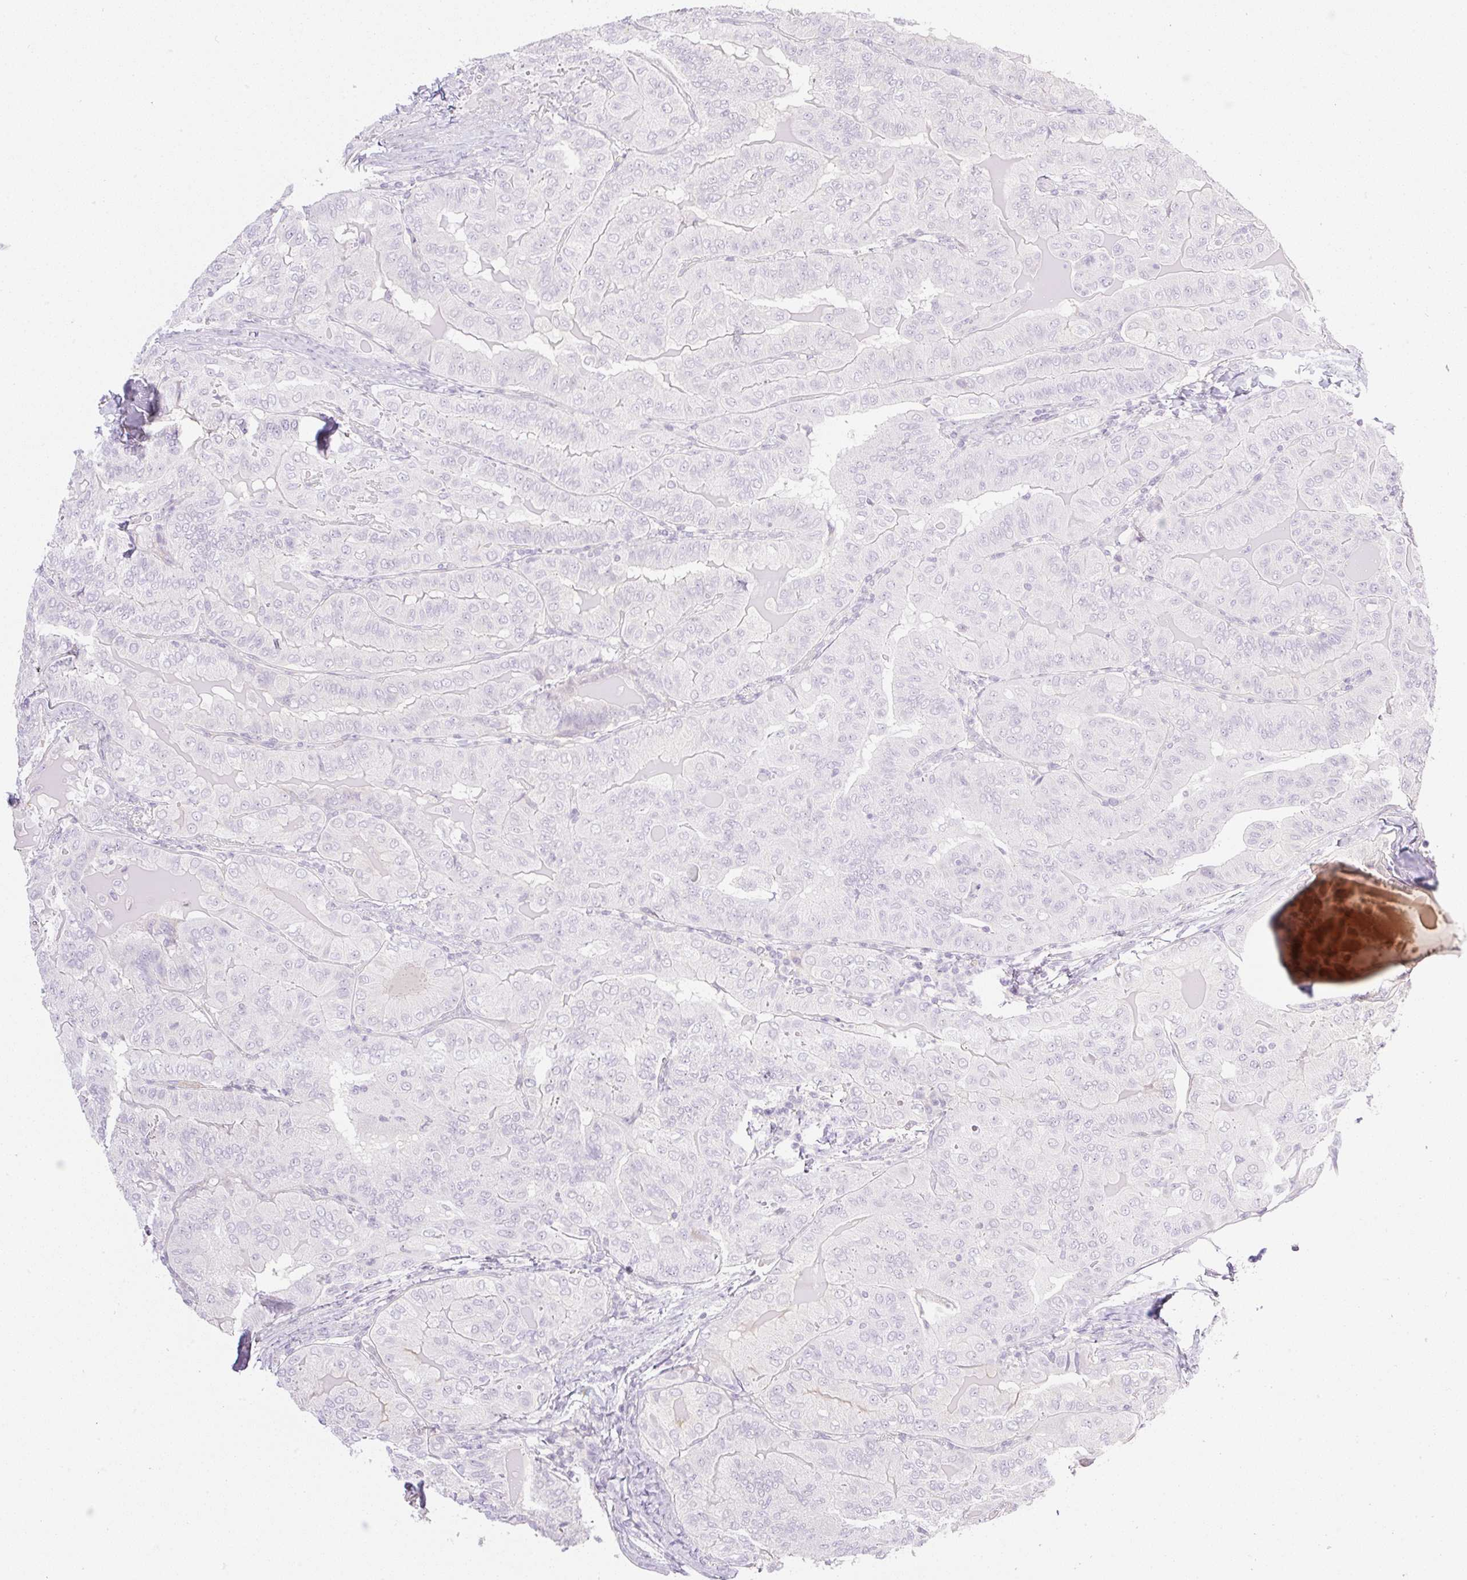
{"staining": {"intensity": "negative", "quantity": "none", "location": "none"}, "tissue": "thyroid cancer", "cell_type": "Tumor cells", "image_type": "cancer", "snomed": [{"axis": "morphology", "description": "Papillary adenocarcinoma, NOS"}, {"axis": "topography", "description": "Thyroid gland"}], "caption": "There is no significant expression in tumor cells of papillary adenocarcinoma (thyroid).", "gene": "MIA2", "patient": {"sex": "female", "age": 68}}